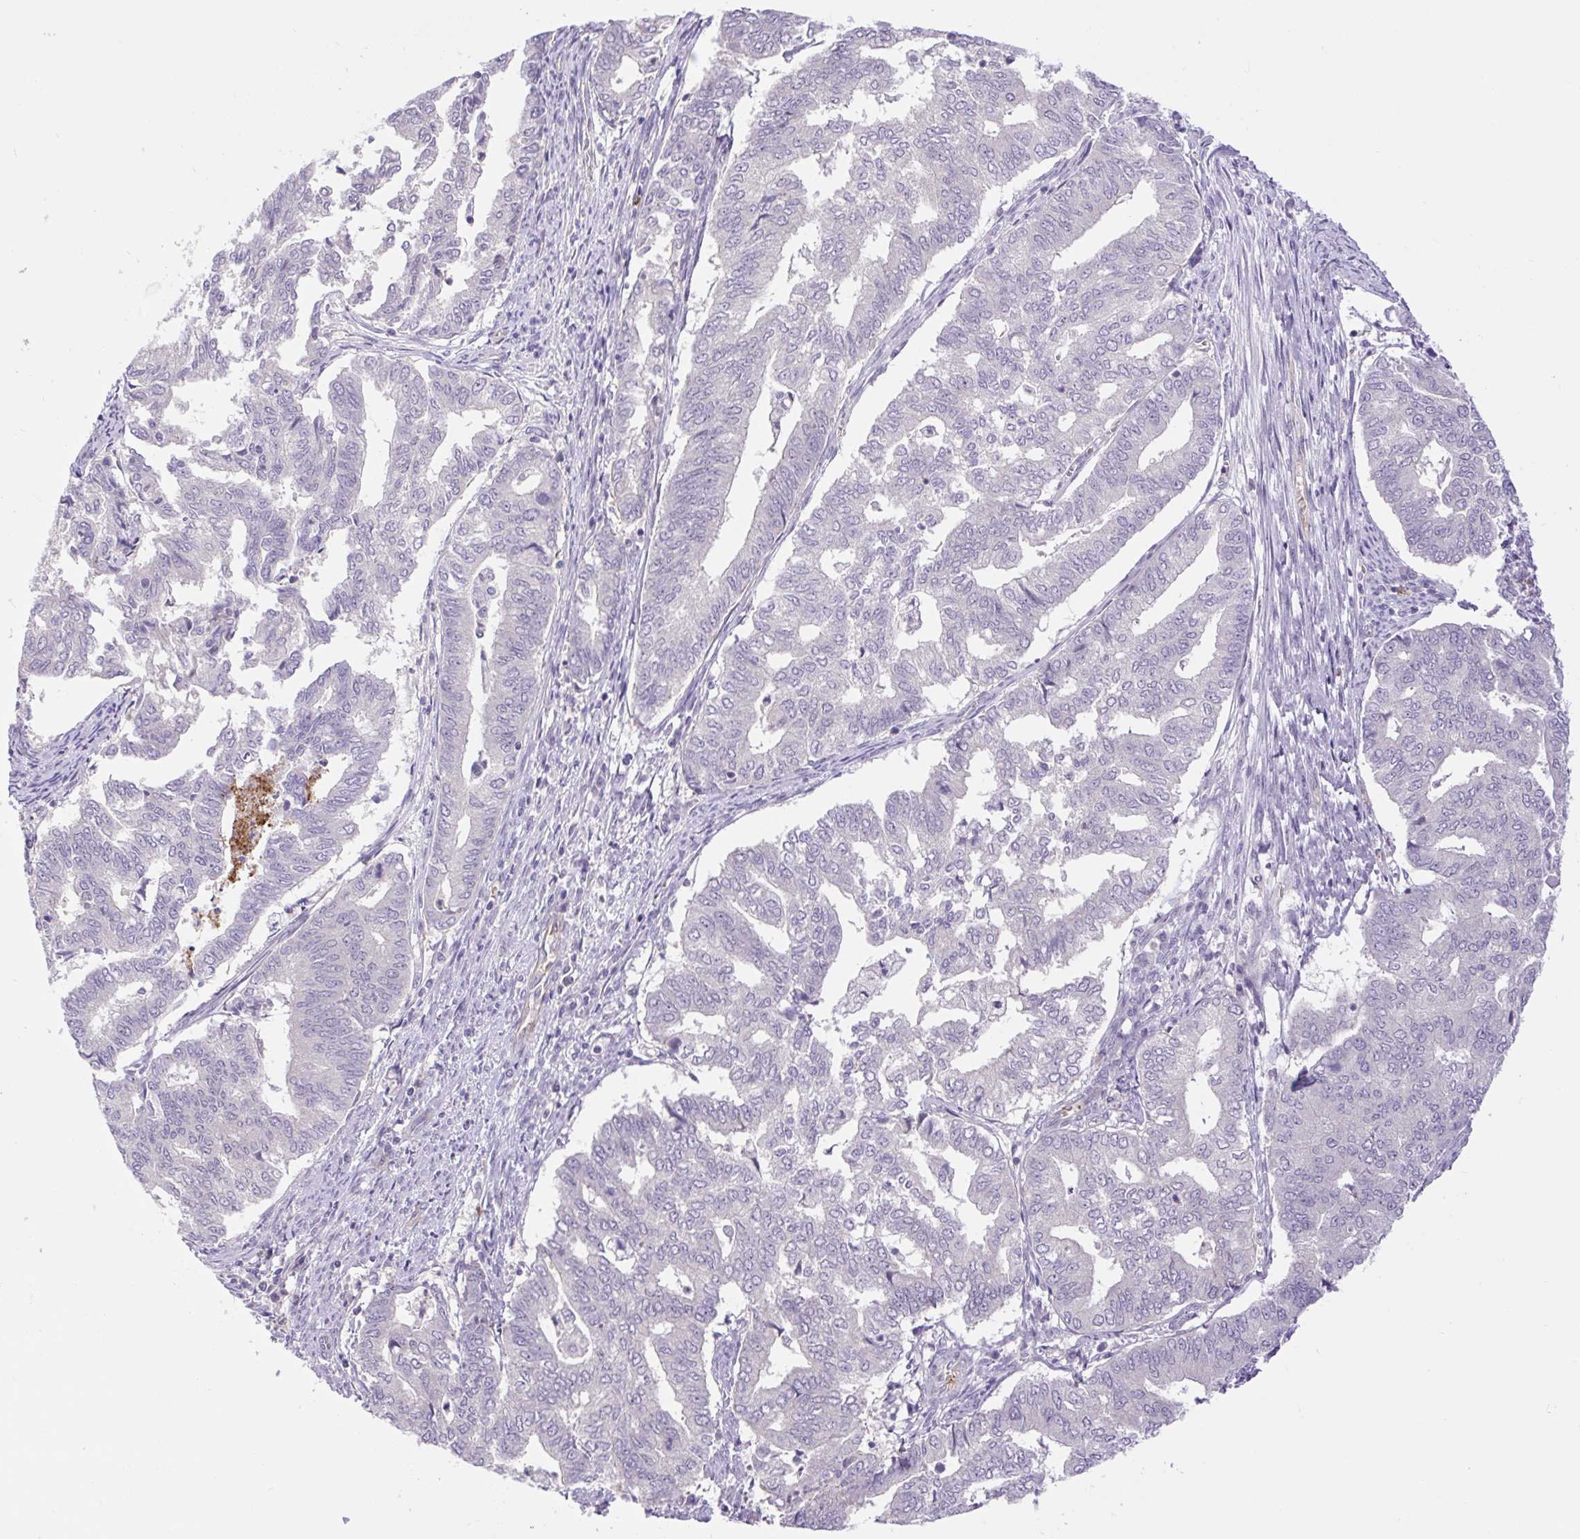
{"staining": {"intensity": "negative", "quantity": "none", "location": "none"}, "tissue": "endometrial cancer", "cell_type": "Tumor cells", "image_type": "cancer", "snomed": [{"axis": "morphology", "description": "Adenocarcinoma, NOS"}, {"axis": "topography", "description": "Endometrium"}], "caption": "Immunohistochemistry micrograph of neoplastic tissue: human adenocarcinoma (endometrial) stained with DAB reveals no significant protein positivity in tumor cells. (Immunohistochemistry, brightfield microscopy, high magnification).", "gene": "FAM177B", "patient": {"sex": "female", "age": 79}}